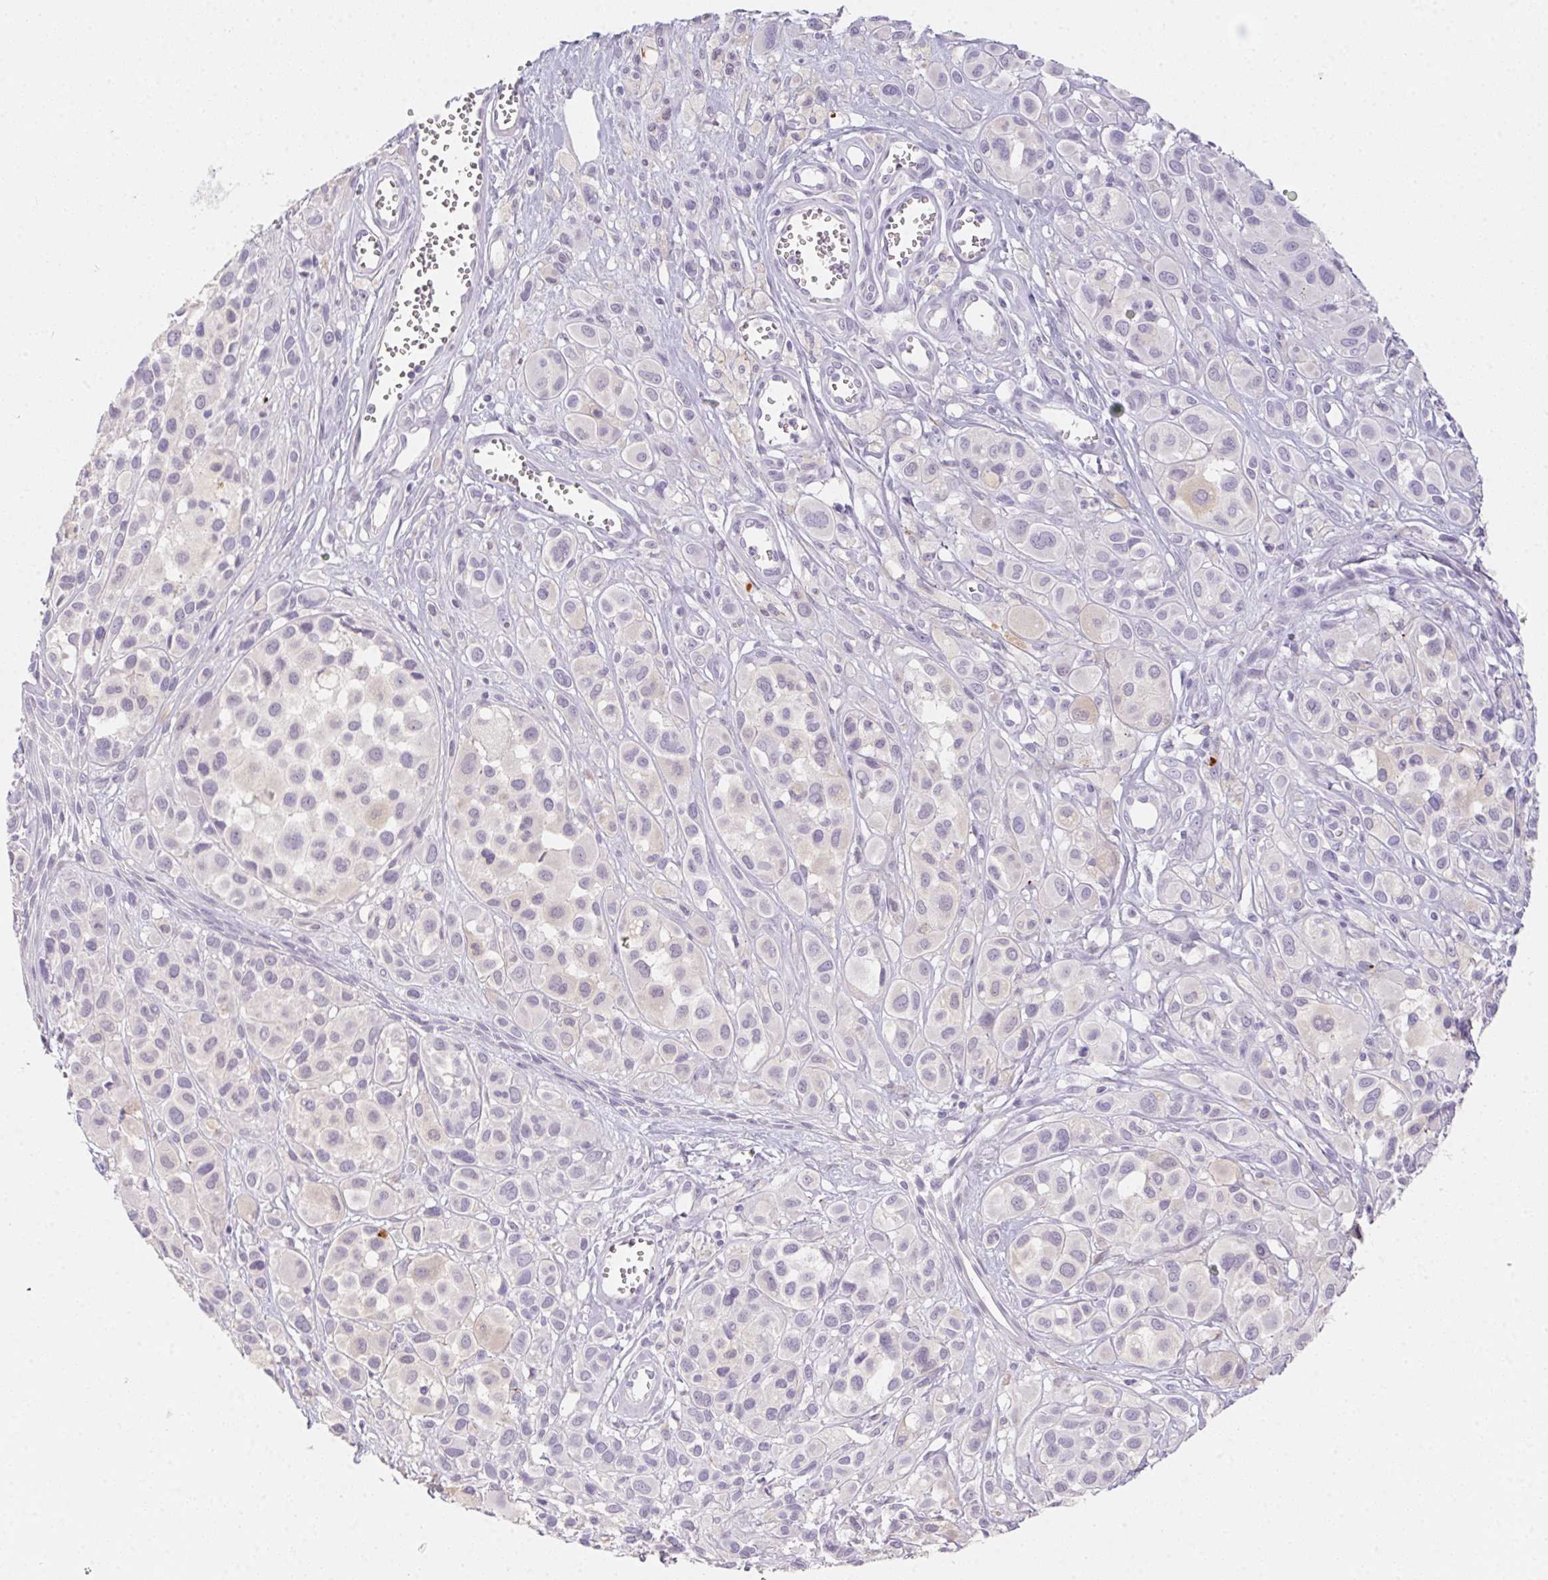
{"staining": {"intensity": "negative", "quantity": "none", "location": "none"}, "tissue": "melanoma", "cell_type": "Tumor cells", "image_type": "cancer", "snomed": [{"axis": "morphology", "description": "Malignant melanoma, NOS"}, {"axis": "topography", "description": "Skin"}], "caption": "Immunohistochemistry image of neoplastic tissue: human malignant melanoma stained with DAB (3,3'-diaminobenzidine) reveals no significant protein positivity in tumor cells. Brightfield microscopy of immunohistochemistry stained with DAB (brown) and hematoxylin (blue), captured at high magnification.", "gene": "MYL4", "patient": {"sex": "male", "age": 77}}